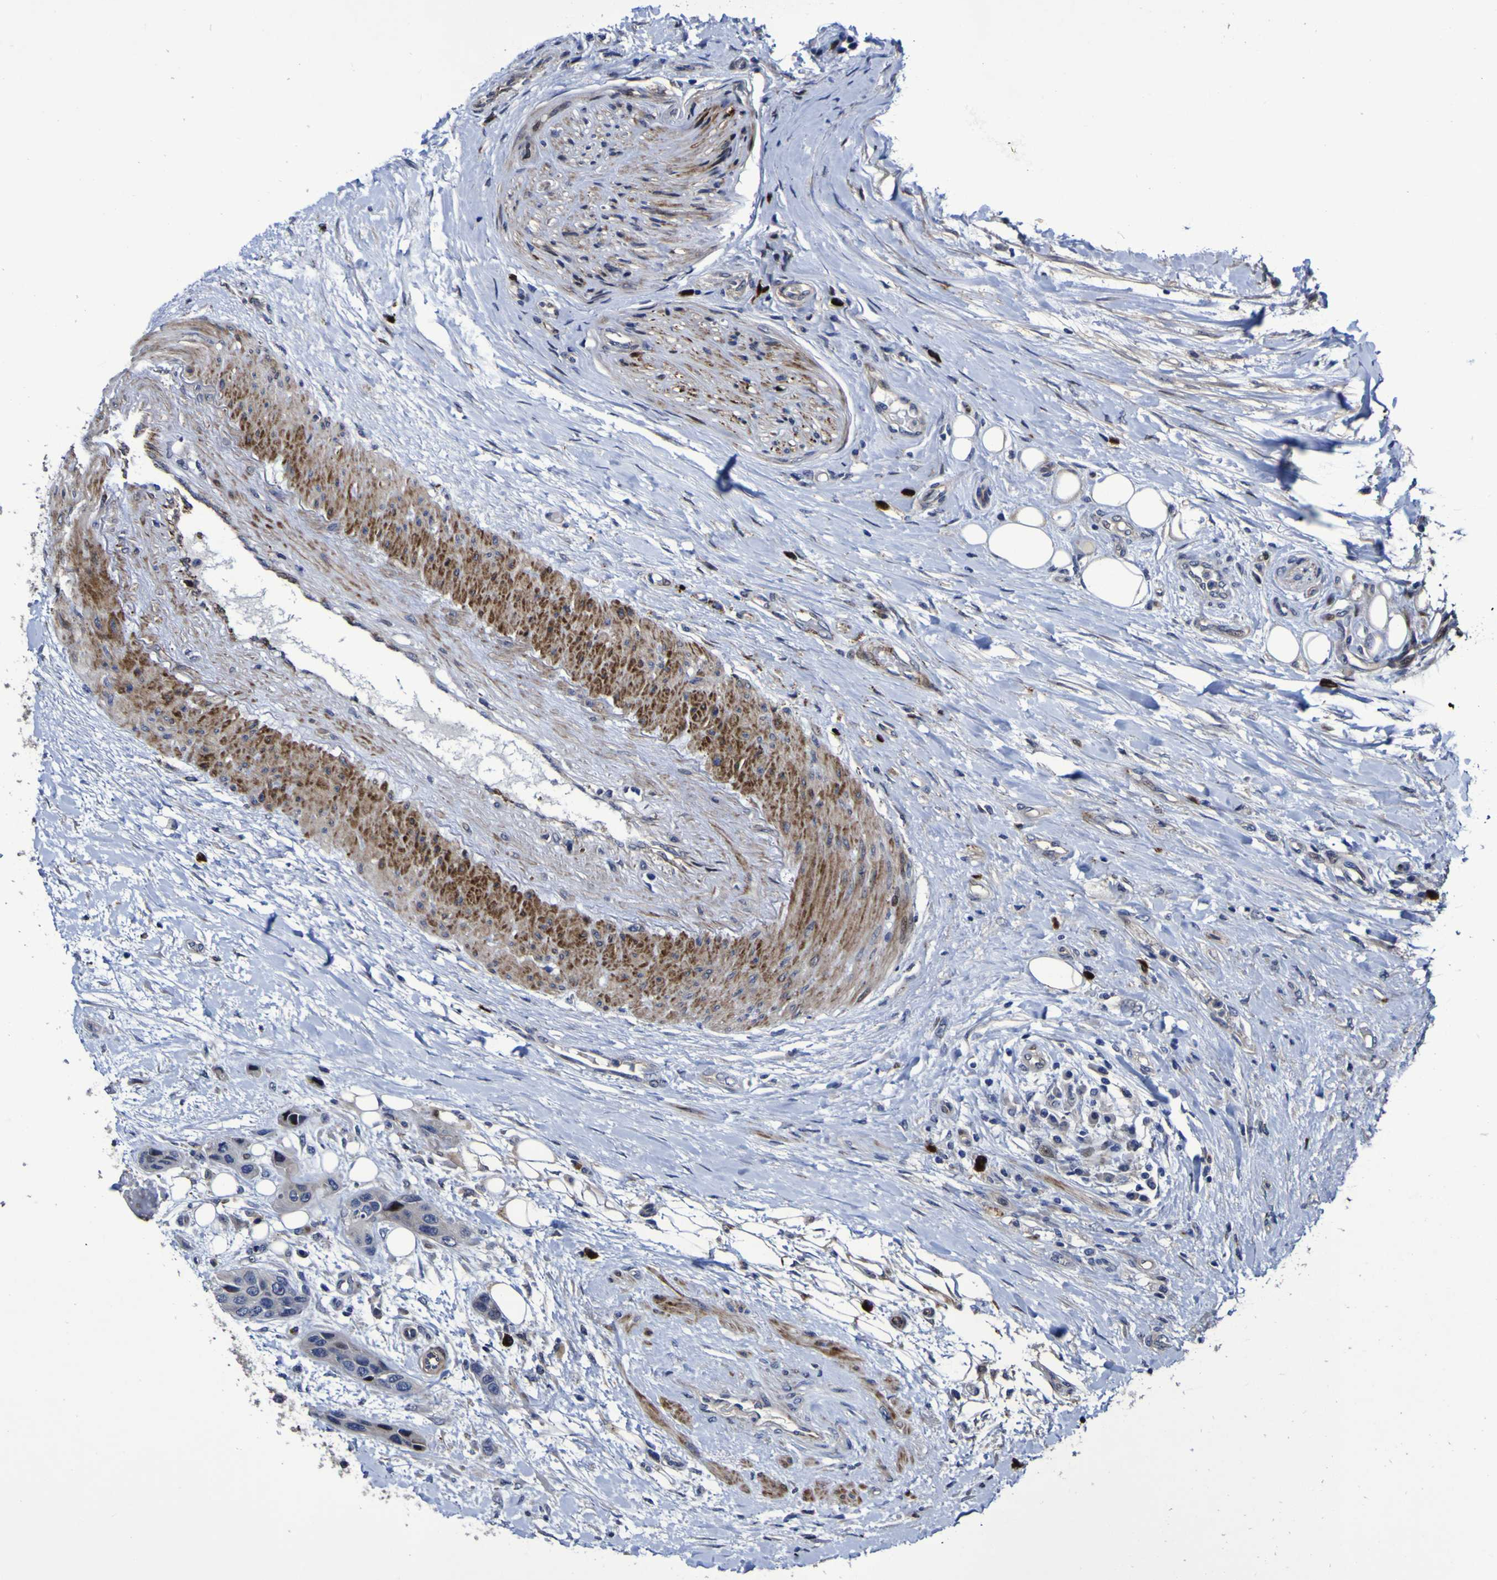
{"staining": {"intensity": "negative", "quantity": "none", "location": "none"}, "tissue": "urothelial cancer", "cell_type": "Tumor cells", "image_type": "cancer", "snomed": [{"axis": "morphology", "description": "Urothelial carcinoma, High grade"}, {"axis": "topography", "description": "Urinary bladder"}], "caption": "This is an immunohistochemistry photomicrograph of human high-grade urothelial carcinoma. There is no expression in tumor cells.", "gene": "MGLL", "patient": {"sex": "female", "age": 56}}